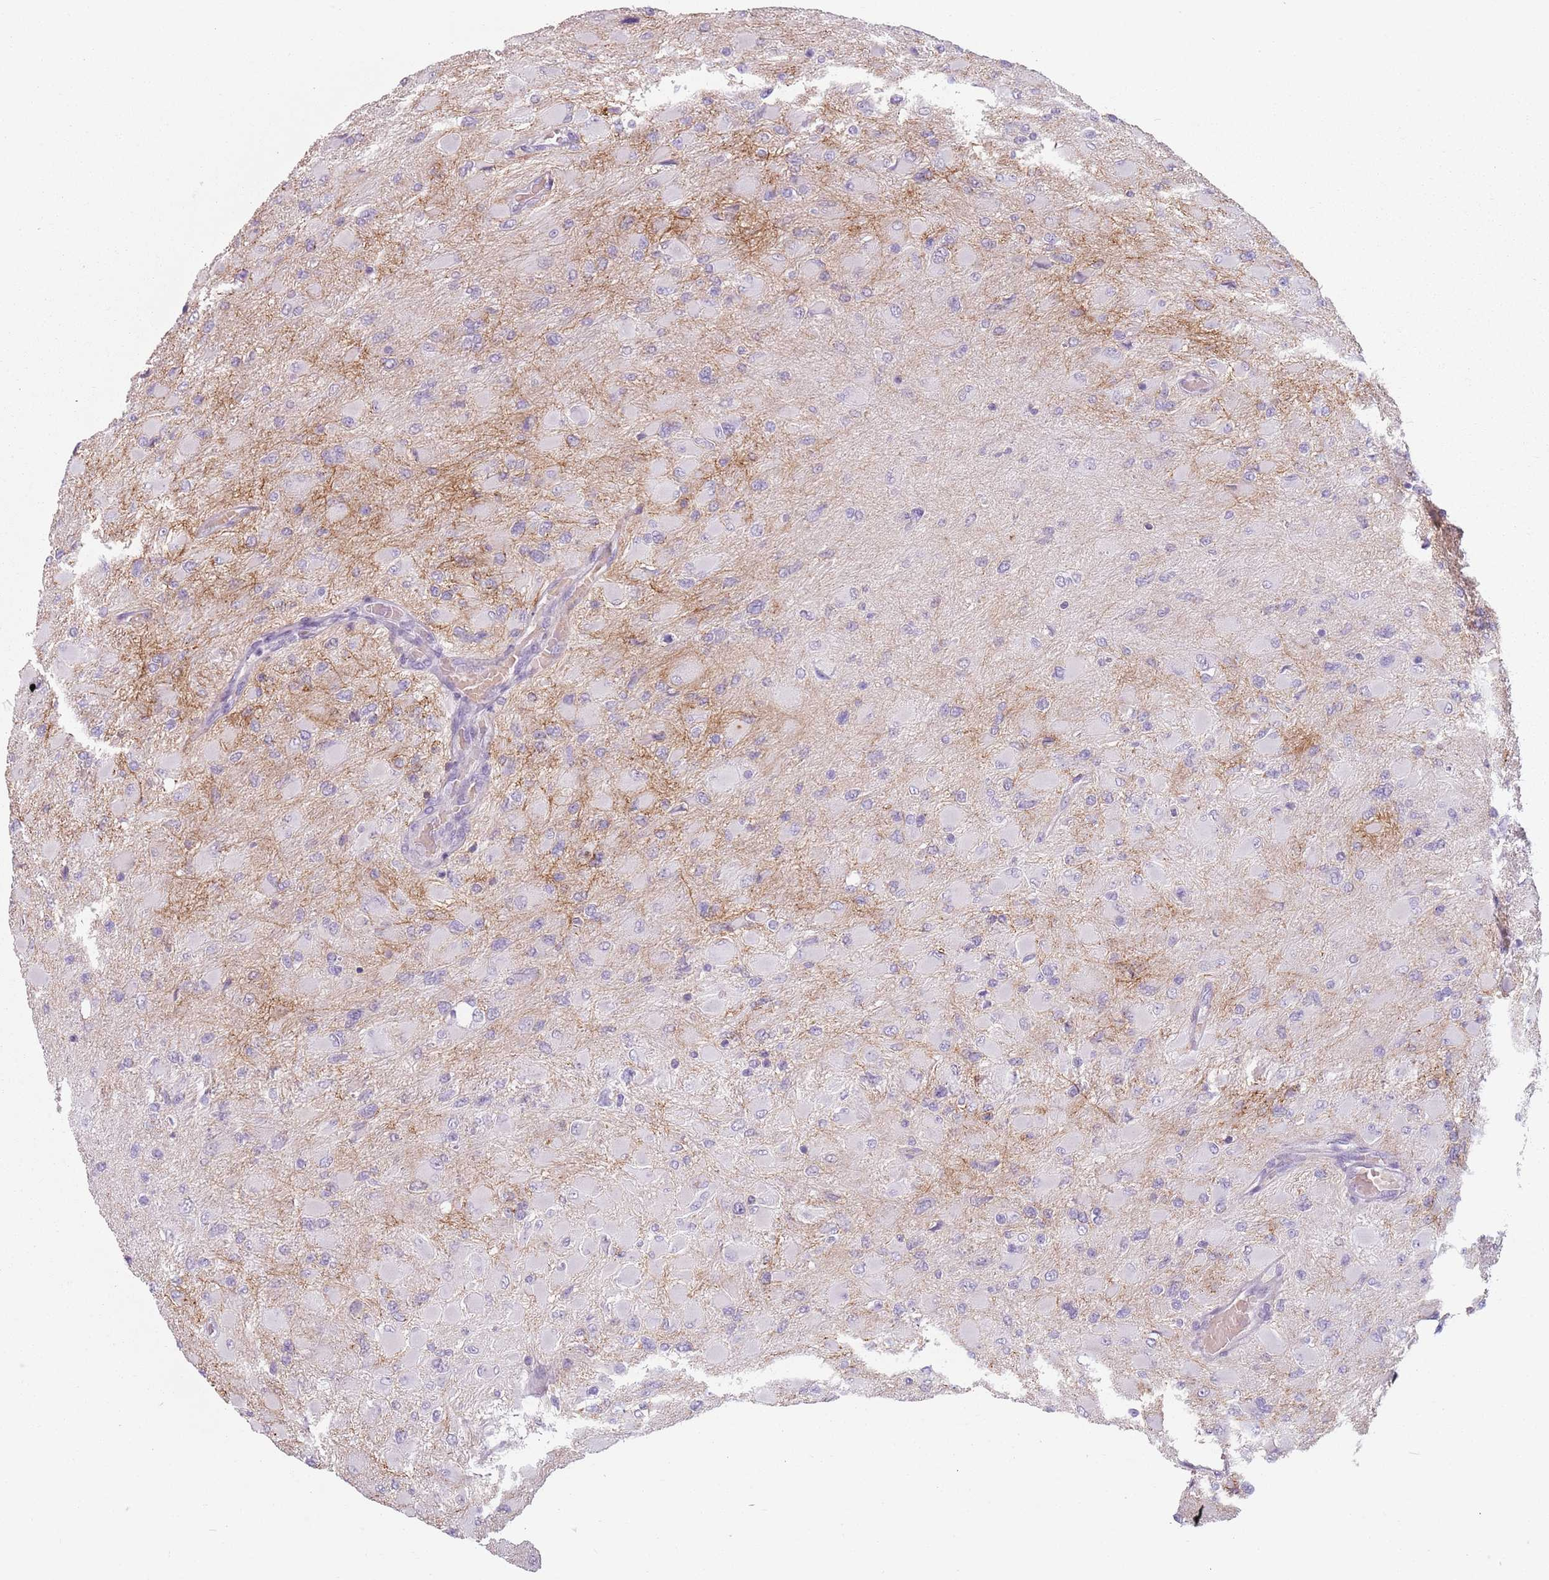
{"staining": {"intensity": "negative", "quantity": "none", "location": "none"}, "tissue": "glioma", "cell_type": "Tumor cells", "image_type": "cancer", "snomed": [{"axis": "morphology", "description": "Glioma, malignant, High grade"}, {"axis": "topography", "description": "Cerebral cortex"}], "caption": "Immunohistochemical staining of human malignant glioma (high-grade) shows no significant expression in tumor cells. (Stains: DAB IHC with hematoxylin counter stain, Microscopy: brightfield microscopy at high magnification).", "gene": "PIEZO1", "patient": {"sex": "female", "age": 36}}